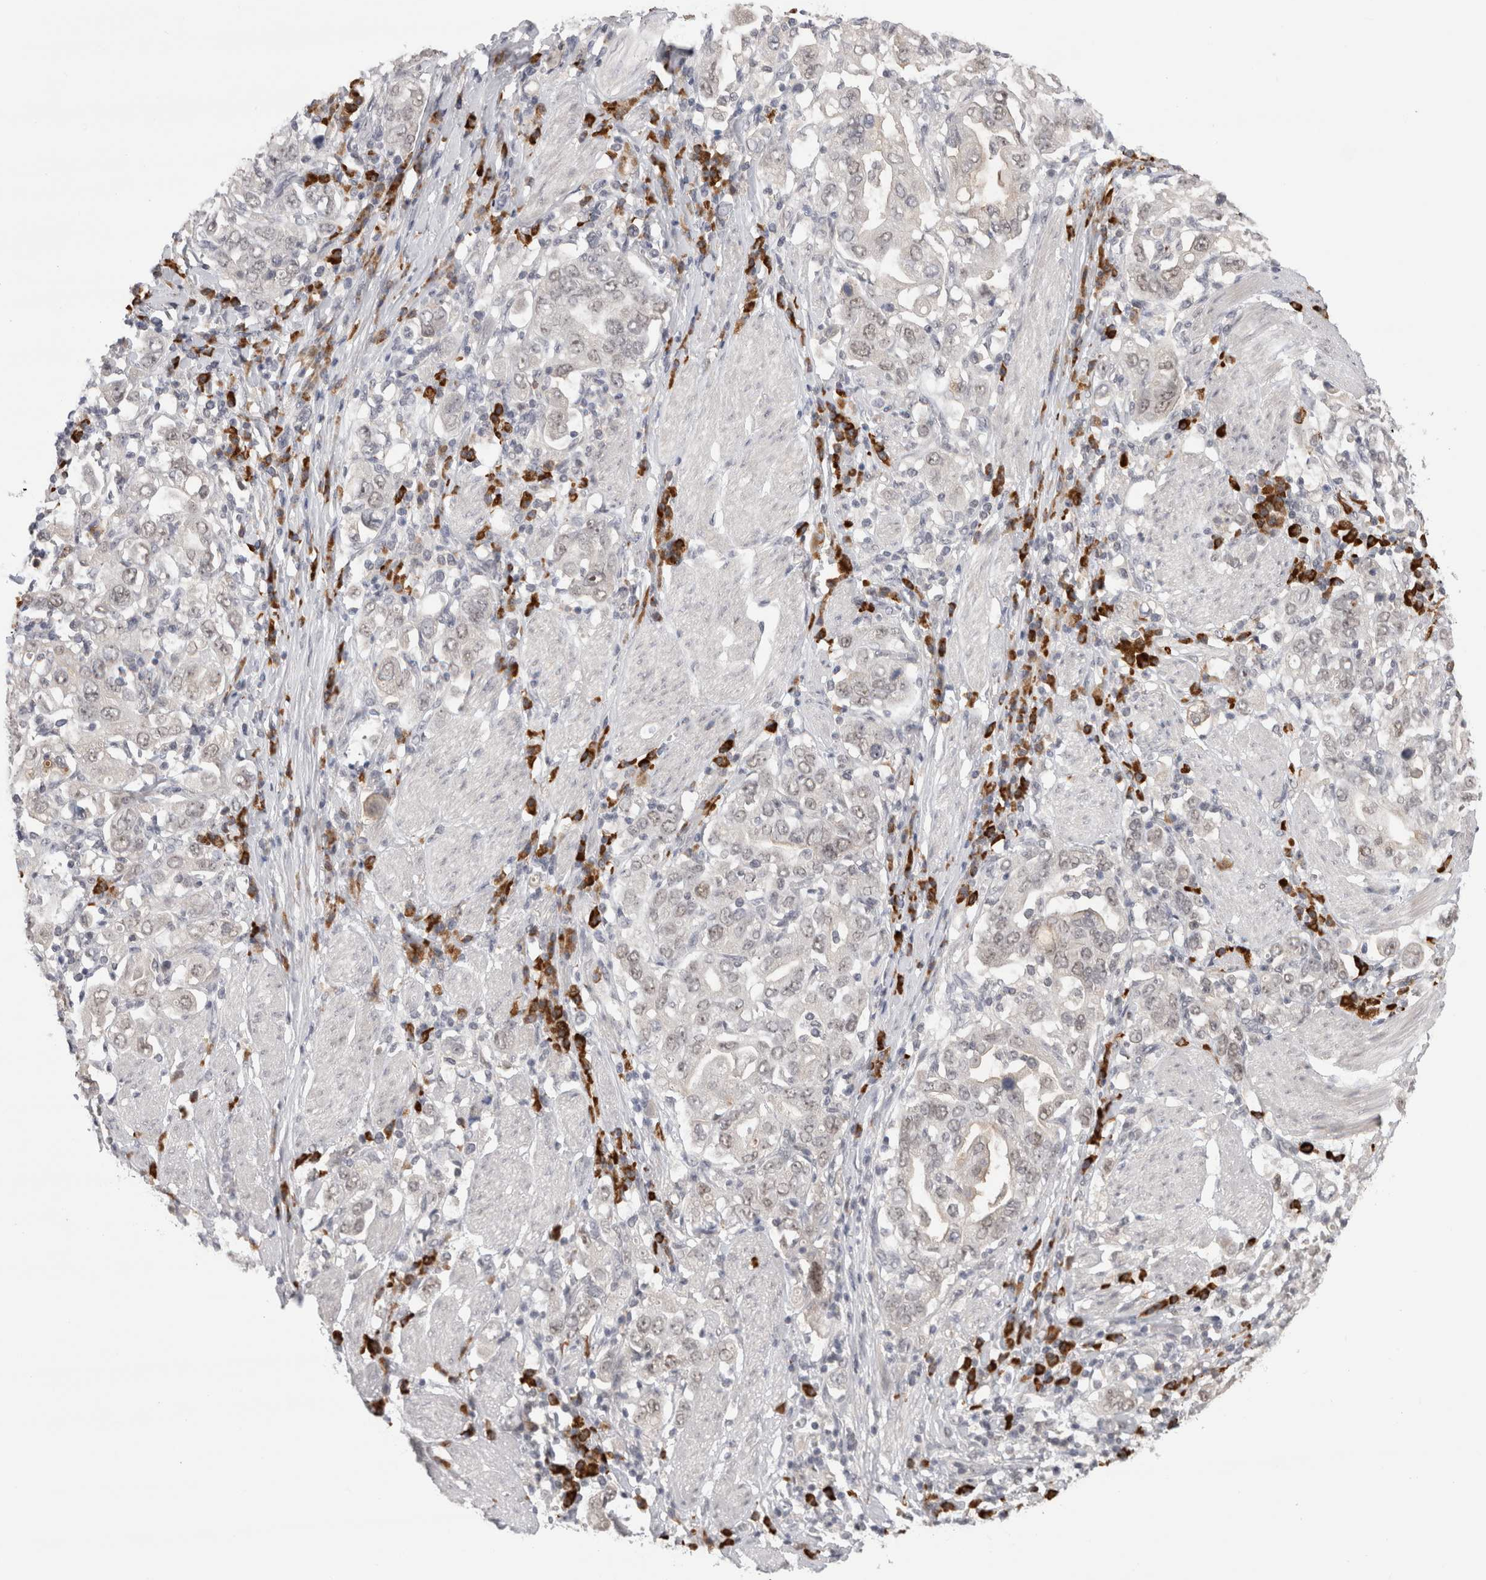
{"staining": {"intensity": "weak", "quantity": "<25%", "location": "nuclear"}, "tissue": "stomach cancer", "cell_type": "Tumor cells", "image_type": "cancer", "snomed": [{"axis": "morphology", "description": "Adenocarcinoma, NOS"}, {"axis": "topography", "description": "Stomach, upper"}], "caption": "Protein analysis of stomach cancer (adenocarcinoma) shows no significant positivity in tumor cells.", "gene": "ZNF24", "patient": {"sex": "male", "age": 62}}